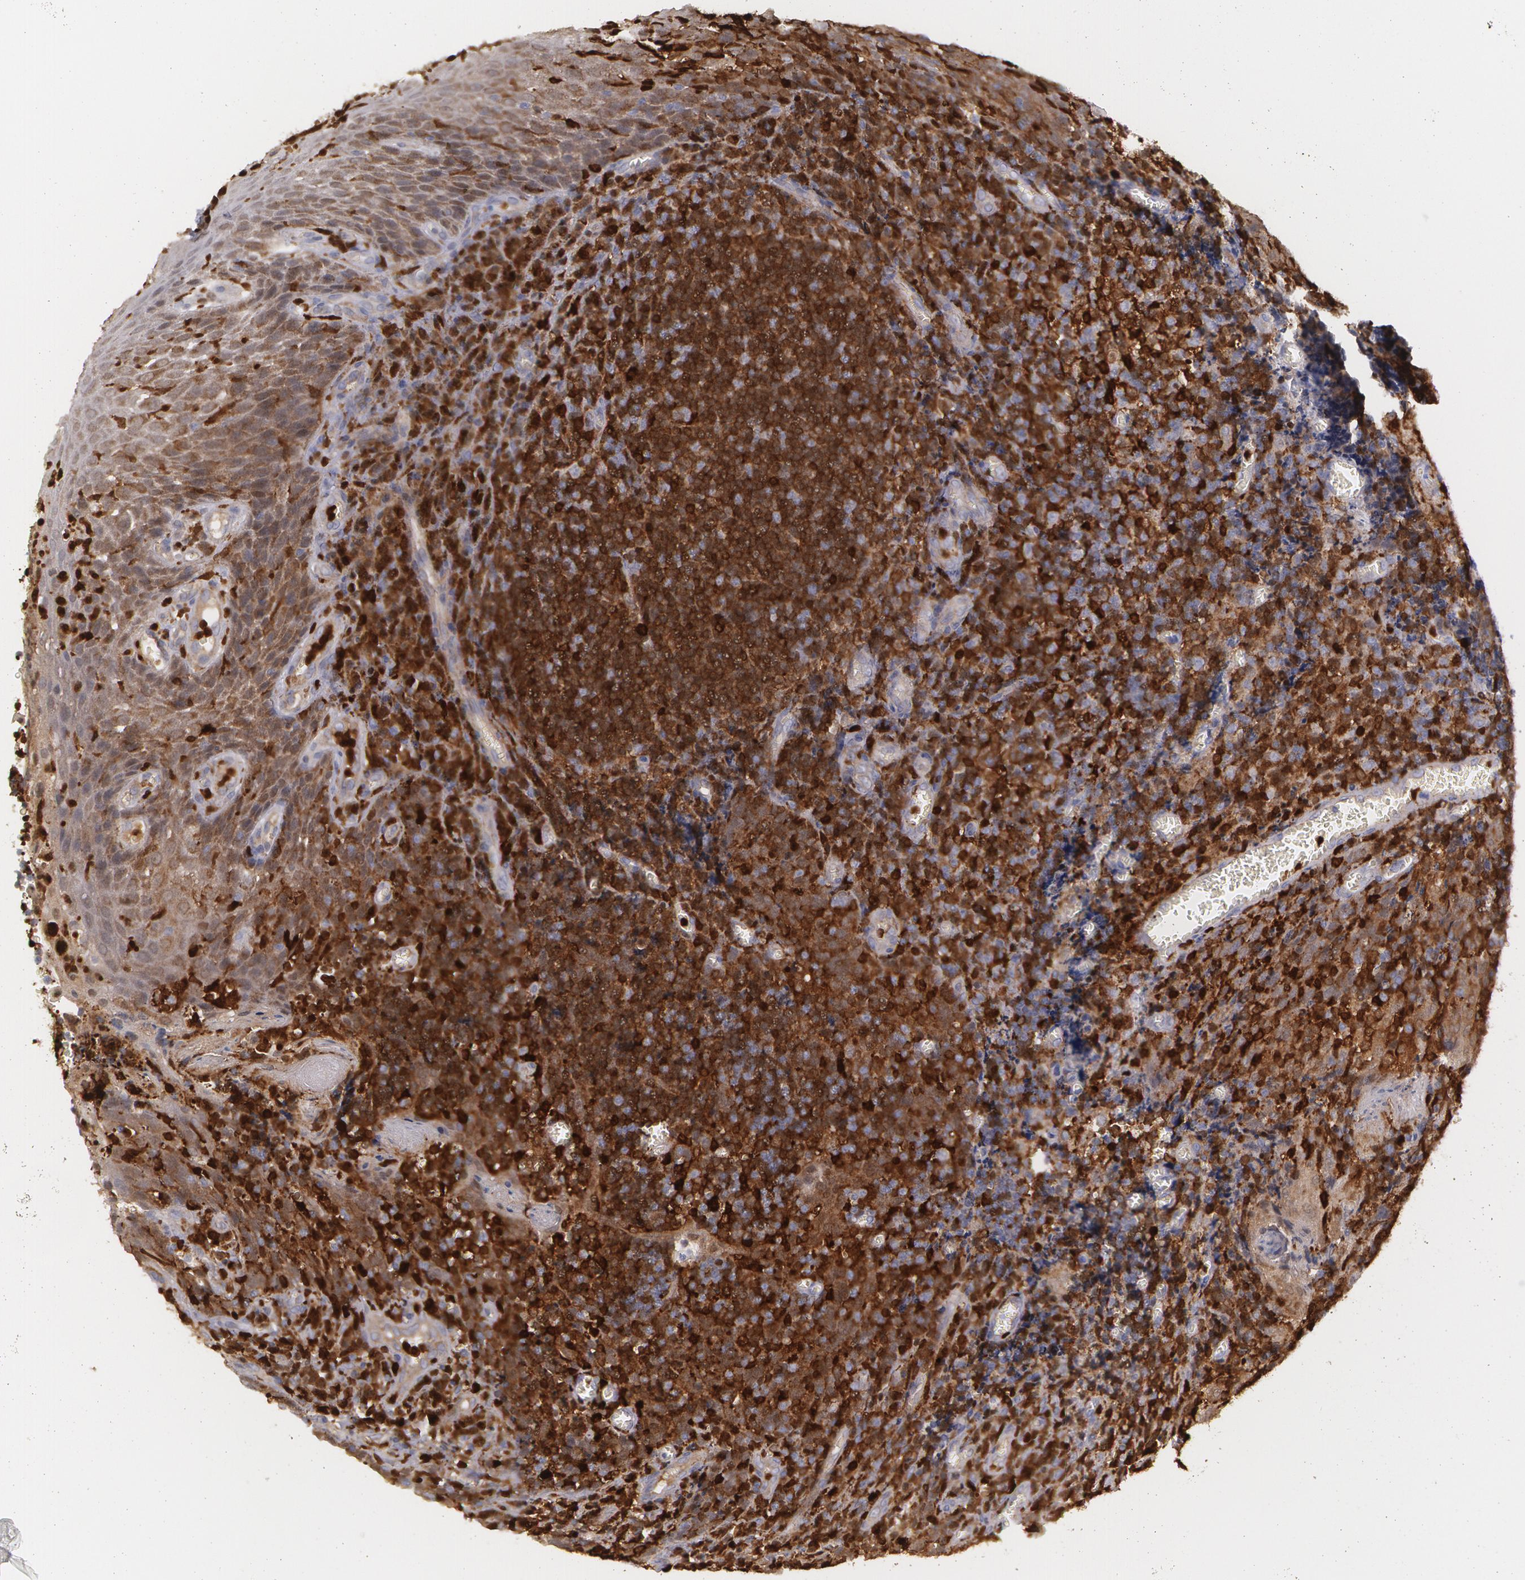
{"staining": {"intensity": "strong", "quantity": ">75%", "location": "cytoplasmic/membranous"}, "tissue": "tonsil", "cell_type": "Germinal center cells", "image_type": "normal", "snomed": [{"axis": "morphology", "description": "Normal tissue, NOS"}, {"axis": "topography", "description": "Tonsil"}], "caption": "Germinal center cells reveal high levels of strong cytoplasmic/membranous expression in about >75% of cells in benign tonsil. Nuclei are stained in blue.", "gene": "SYK", "patient": {"sex": "male", "age": 20}}